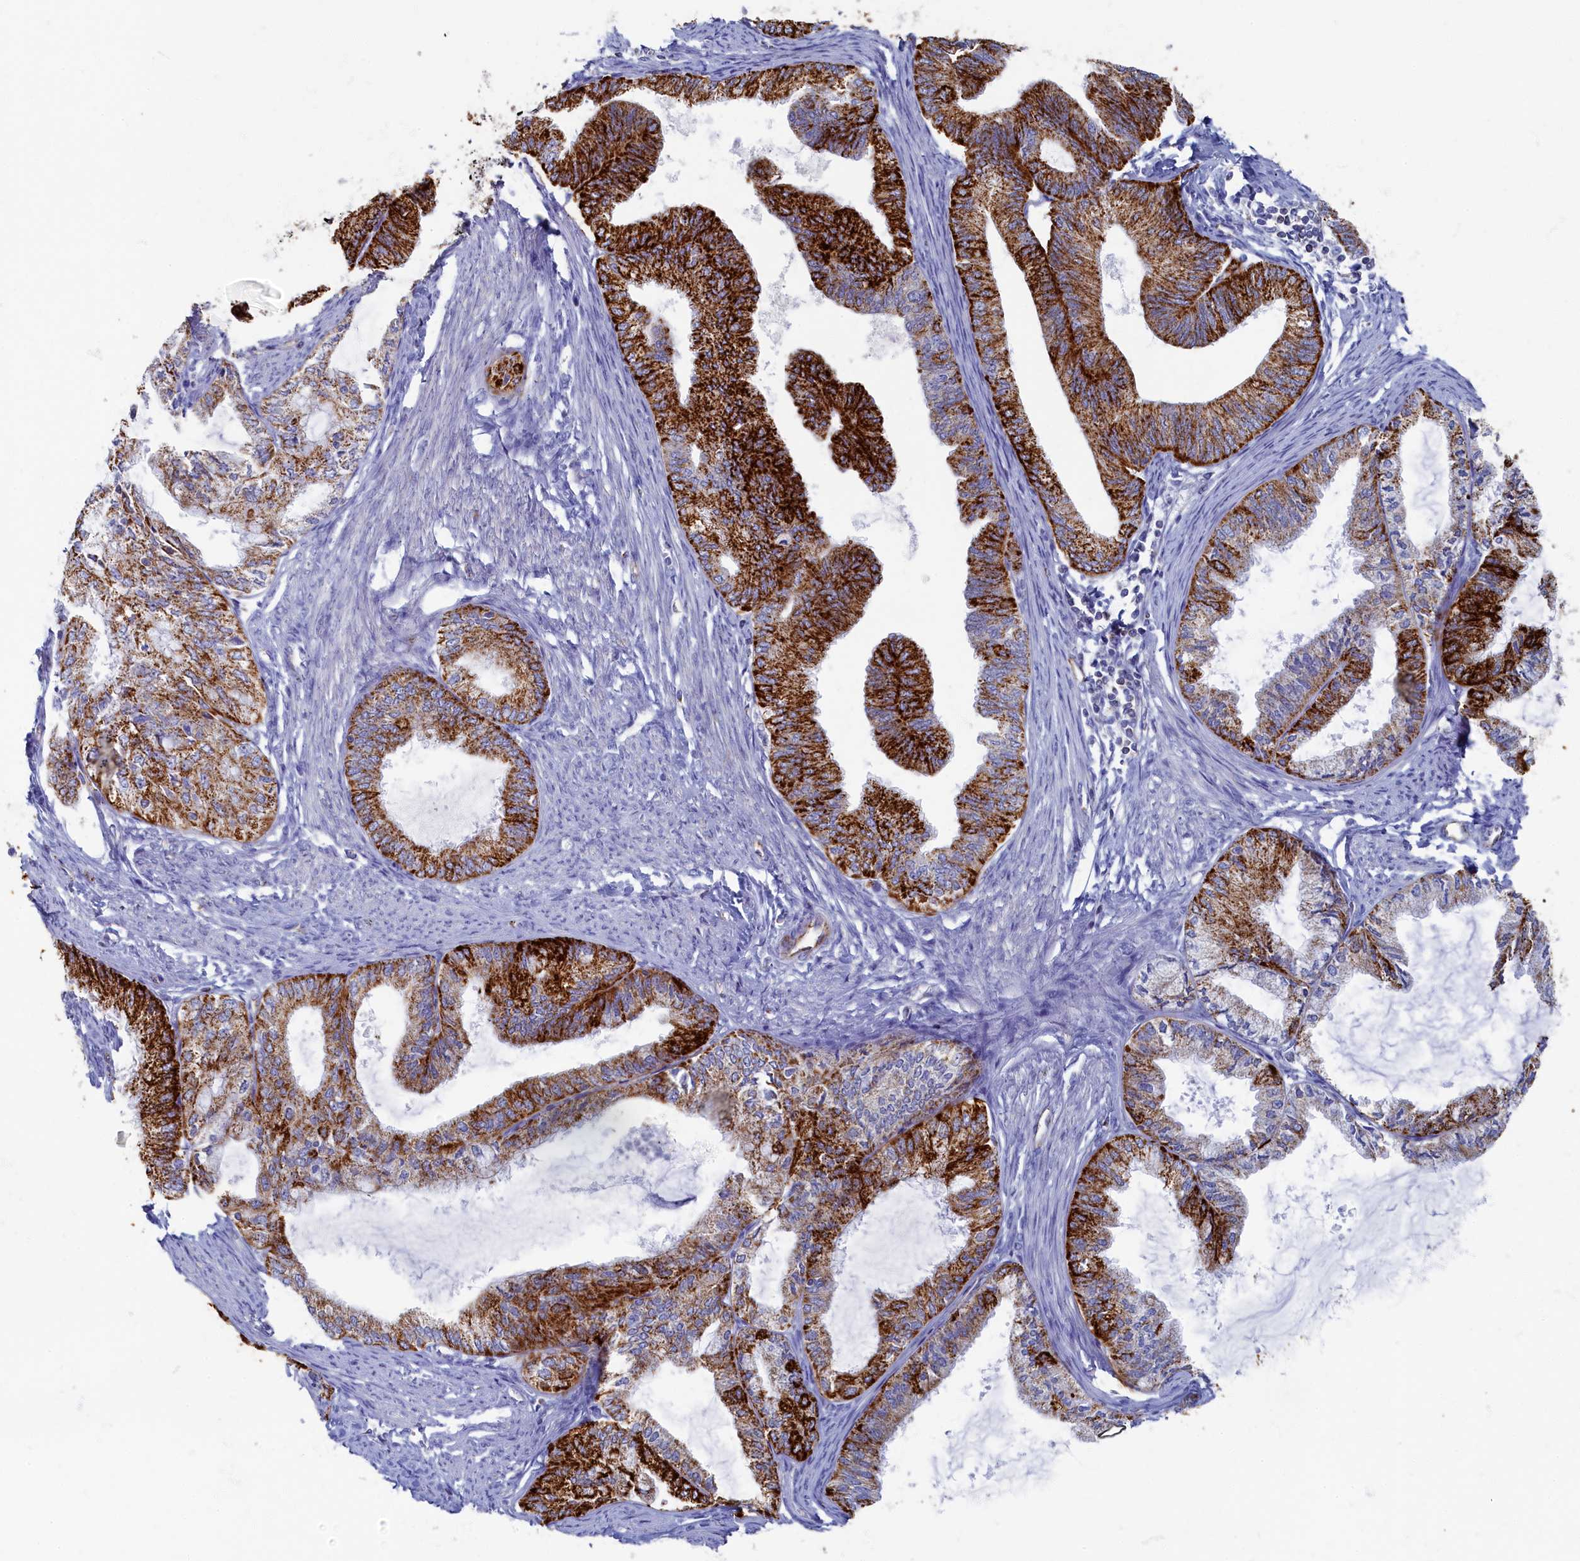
{"staining": {"intensity": "strong", "quantity": "25%-75%", "location": "cytoplasmic/membranous"}, "tissue": "endometrial cancer", "cell_type": "Tumor cells", "image_type": "cancer", "snomed": [{"axis": "morphology", "description": "Adenocarcinoma, NOS"}, {"axis": "topography", "description": "Endometrium"}], "caption": "A micrograph of human endometrial adenocarcinoma stained for a protein displays strong cytoplasmic/membranous brown staining in tumor cells.", "gene": "OCIAD2", "patient": {"sex": "female", "age": 86}}